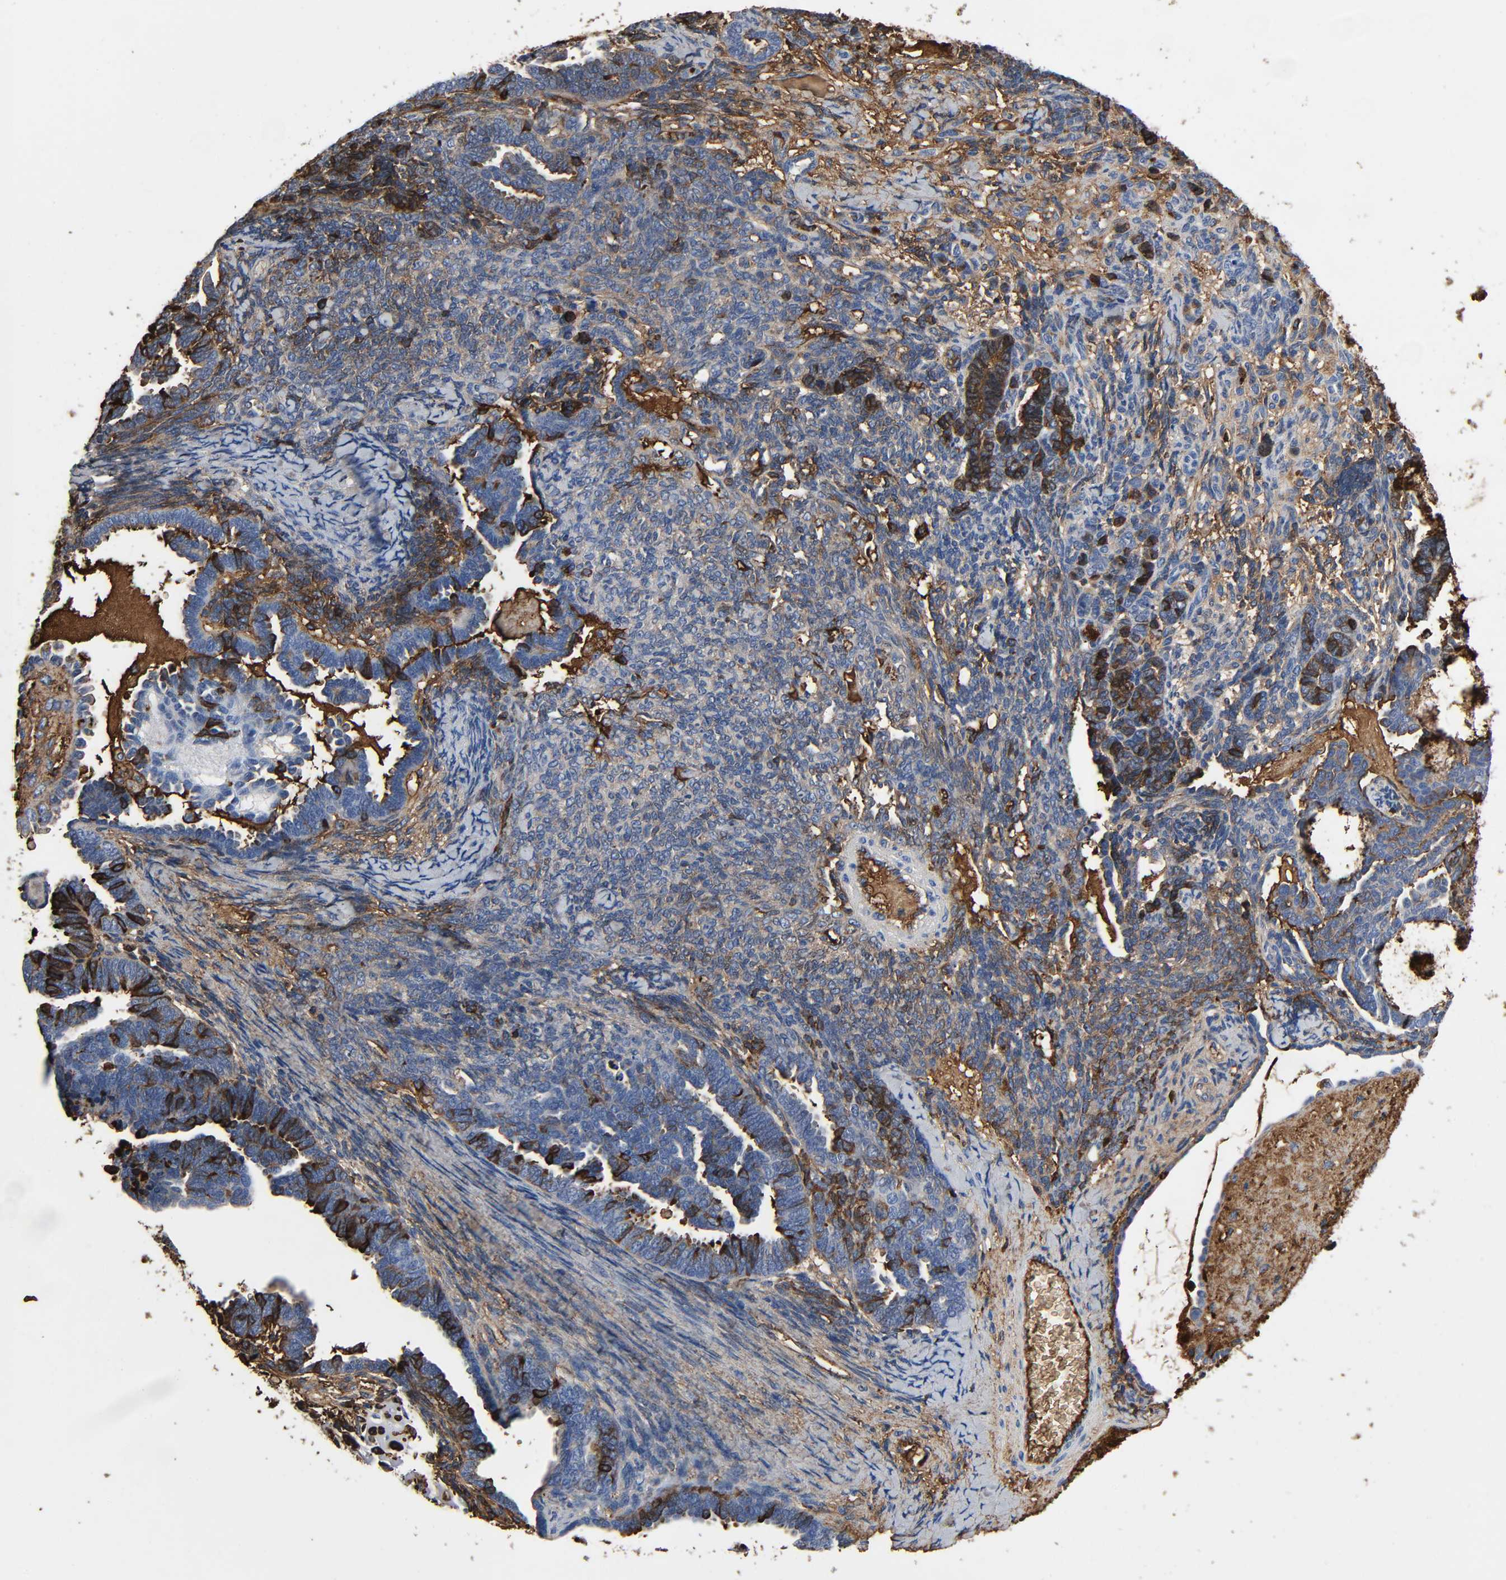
{"staining": {"intensity": "weak", "quantity": "25%-75%", "location": "cytoplasmic/membranous"}, "tissue": "endometrial cancer", "cell_type": "Tumor cells", "image_type": "cancer", "snomed": [{"axis": "morphology", "description": "Neoplasm, malignant, NOS"}, {"axis": "topography", "description": "Endometrium"}], "caption": "Protein expression by immunohistochemistry (IHC) shows weak cytoplasmic/membranous staining in about 25%-75% of tumor cells in malignant neoplasm (endometrial). The staining was performed using DAB to visualize the protein expression in brown, while the nuclei were stained in blue with hematoxylin (Magnification: 20x).", "gene": "C3", "patient": {"sex": "female", "age": 74}}